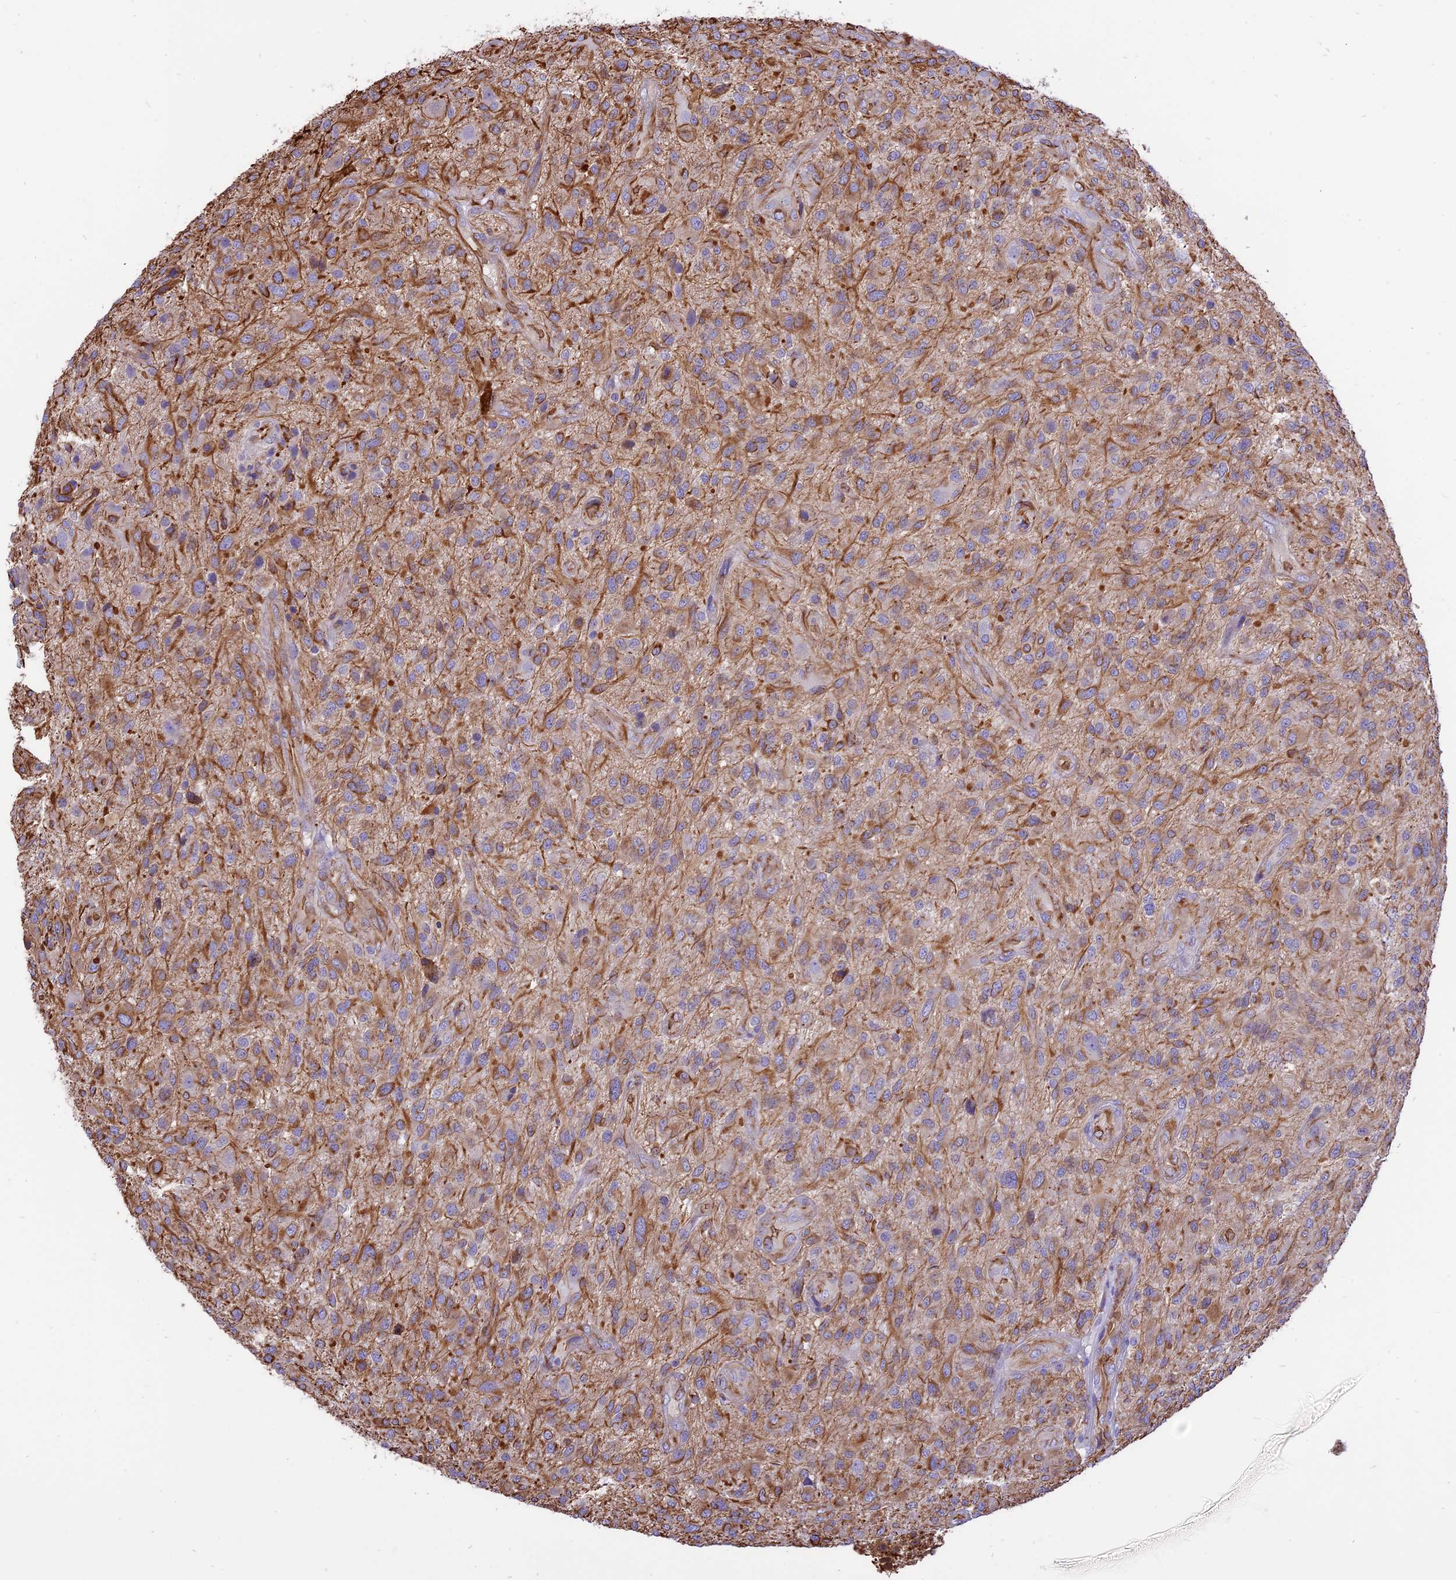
{"staining": {"intensity": "moderate", "quantity": "<25%", "location": "cytoplasmic/membranous"}, "tissue": "glioma", "cell_type": "Tumor cells", "image_type": "cancer", "snomed": [{"axis": "morphology", "description": "Glioma, malignant, High grade"}, {"axis": "topography", "description": "Brain"}], "caption": "Immunohistochemical staining of human high-grade glioma (malignant) reveals low levels of moderate cytoplasmic/membranous protein positivity in about <25% of tumor cells. (Stains: DAB (3,3'-diaminobenzidine) in brown, nuclei in blue, Microscopy: brightfield microscopy at high magnification).", "gene": "TTC4", "patient": {"sex": "male", "age": 47}}